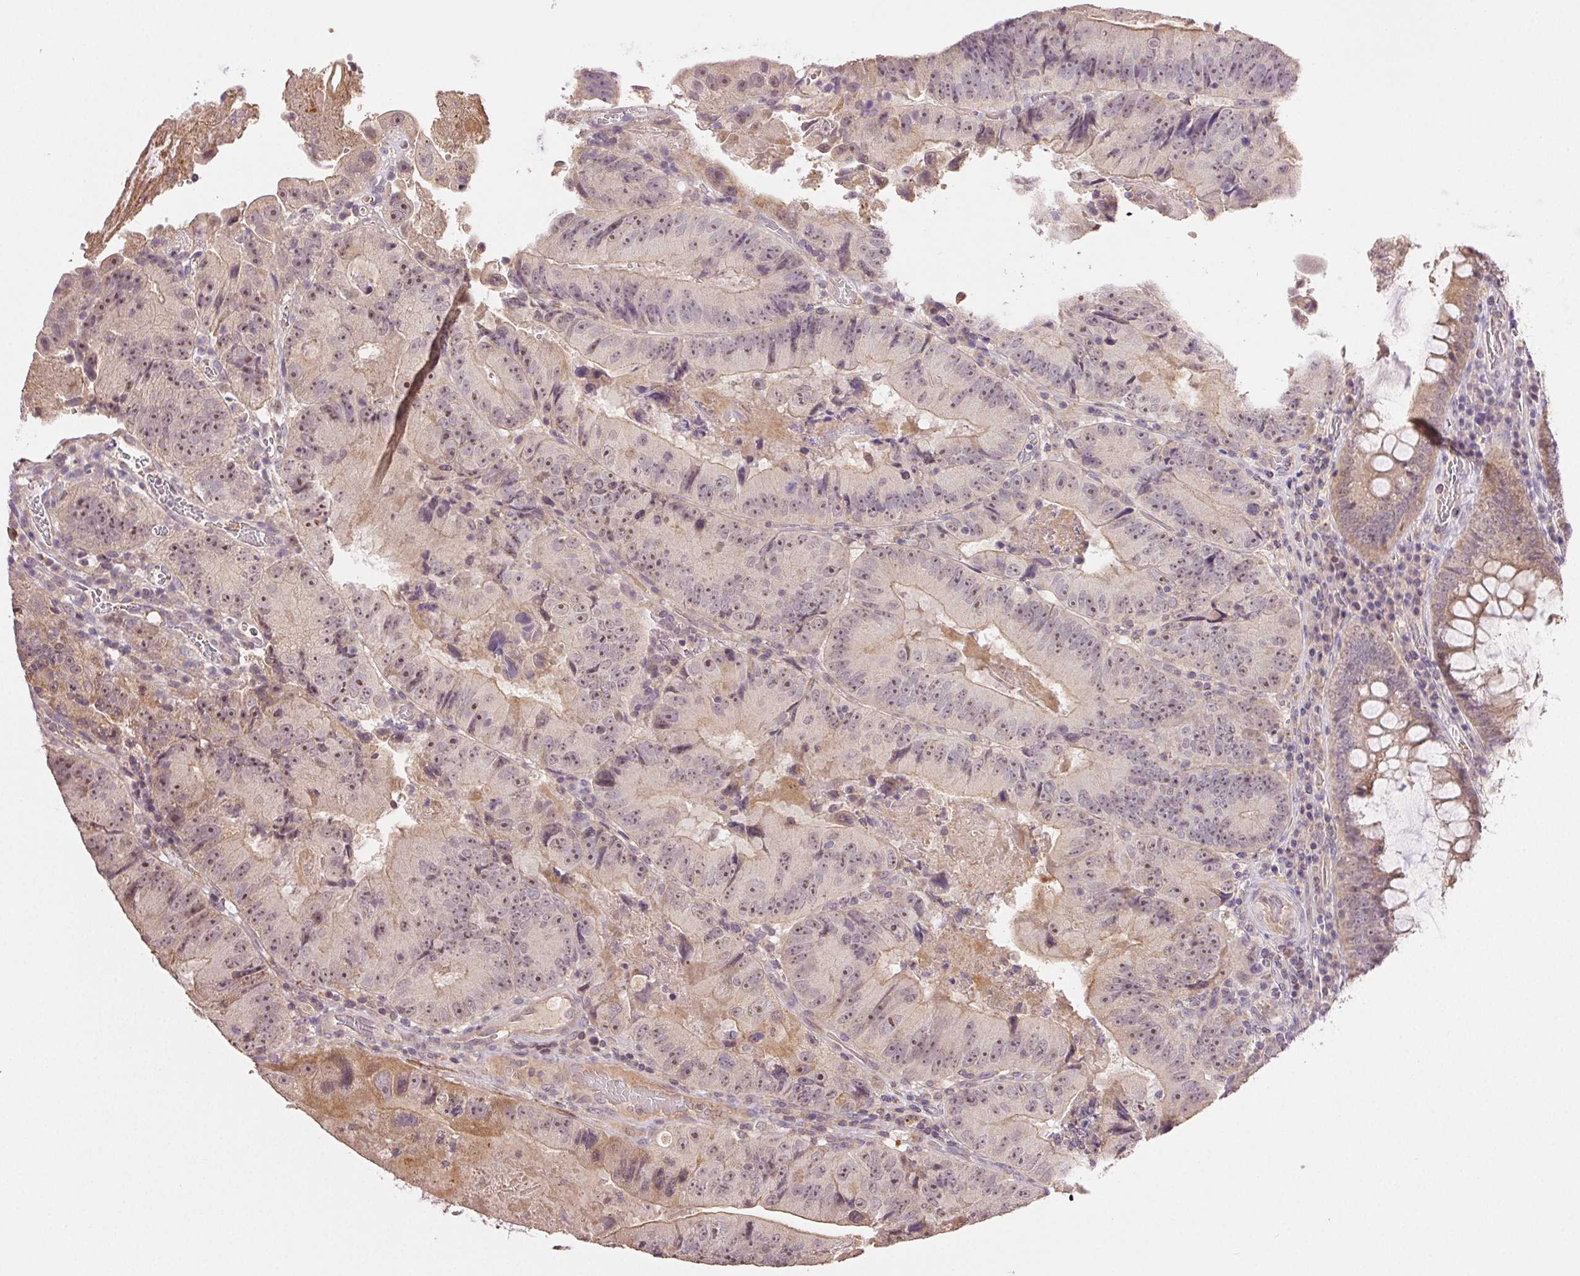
{"staining": {"intensity": "weak", "quantity": "25%-75%", "location": "cytoplasmic/membranous,nuclear"}, "tissue": "colorectal cancer", "cell_type": "Tumor cells", "image_type": "cancer", "snomed": [{"axis": "morphology", "description": "Adenocarcinoma, NOS"}, {"axis": "topography", "description": "Colon"}], "caption": "Tumor cells show weak cytoplasmic/membranous and nuclear staining in about 25%-75% of cells in colorectal adenocarcinoma.", "gene": "TMEM253", "patient": {"sex": "female", "age": 86}}